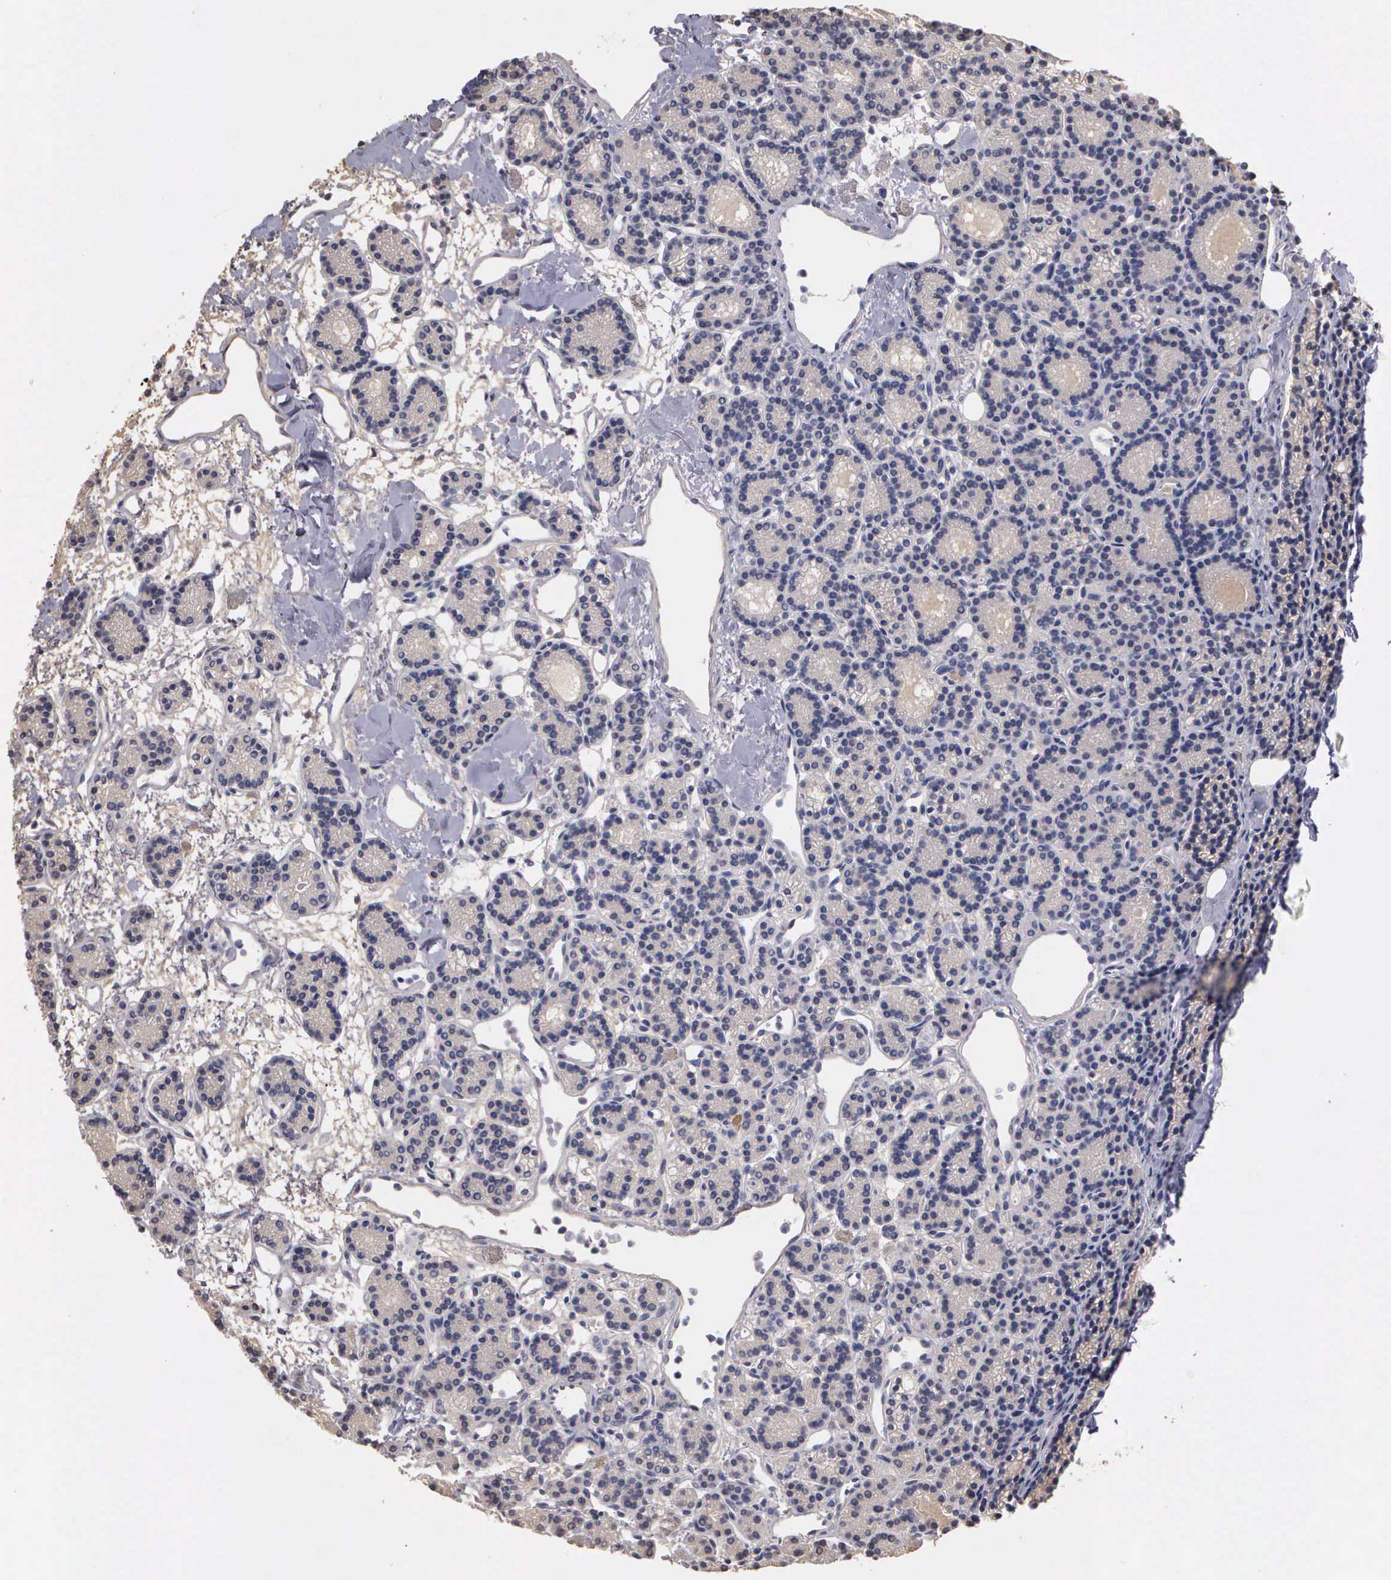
{"staining": {"intensity": "weak", "quantity": ">75%", "location": "cytoplasmic/membranous"}, "tissue": "parathyroid gland", "cell_type": "Glandular cells", "image_type": "normal", "snomed": [{"axis": "morphology", "description": "Normal tissue, NOS"}, {"axis": "topography", "description": "Parathyroid gland"}], "caption": "Immunohistochemistry of benign human parathyroid gland exhibits low levels of weak cytoplasmic/membranous positivity in approximately >75% of glandular cells.", "gene": "ENO3", "patient": {"sex": "male", "age": 85}}